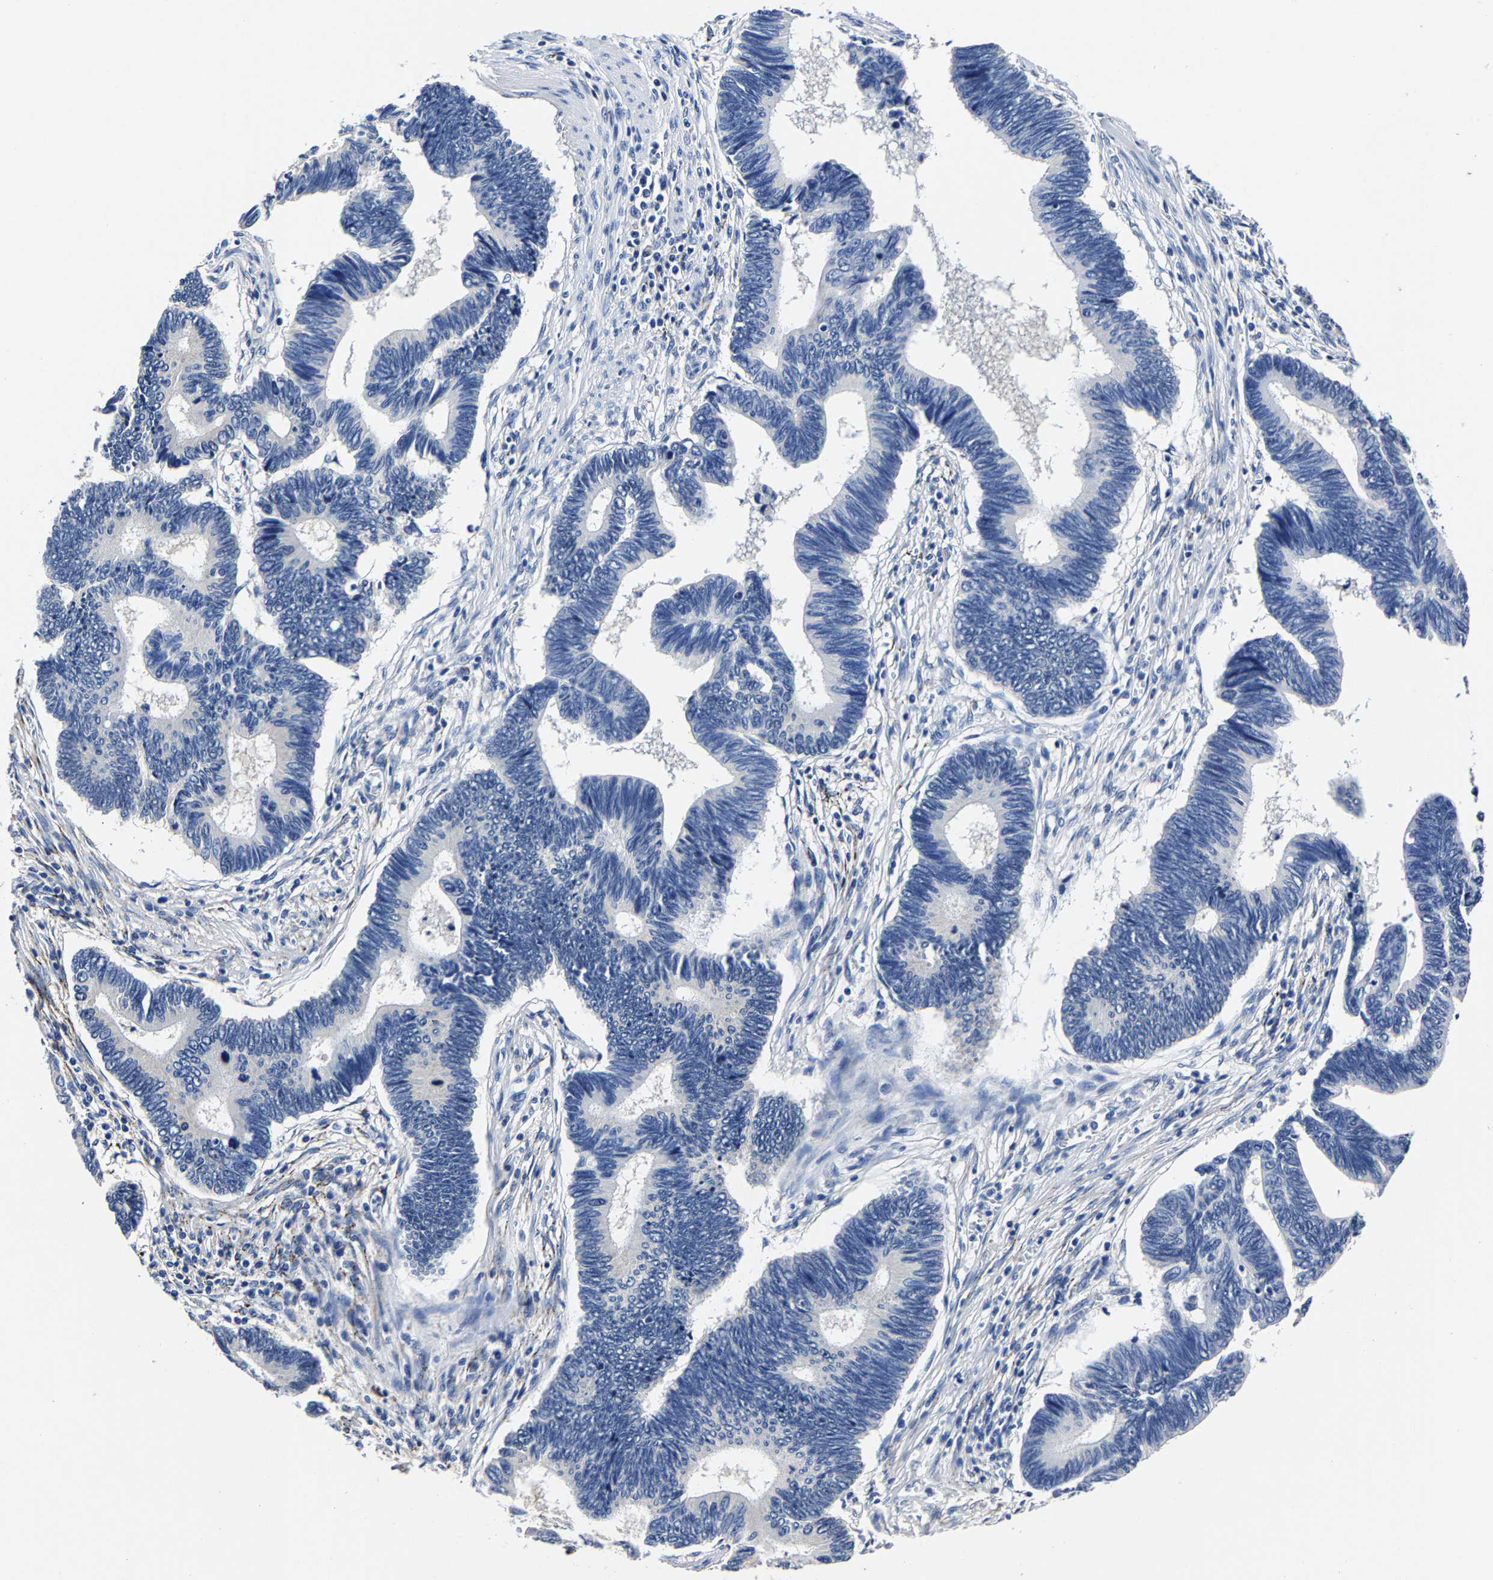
{"staining": {"intensity": "negative", "quantity": "none", "location": "none"}, "tissue": "pancreatic cancer", "cell_type": "Tumor cells", "image_type": "cancer", "snomed": [{"axis": "morphology", "description": "Adenocarcinoma, NOS"}, {"axis": "topography", "description": "Pancreas"}], "caption": "Image shows no protein staining in tumor cells of adenocarcinoma (pancreatic) tissue.", "gene": "PSPH", "patient": {"sex": "female", "age": 70}}